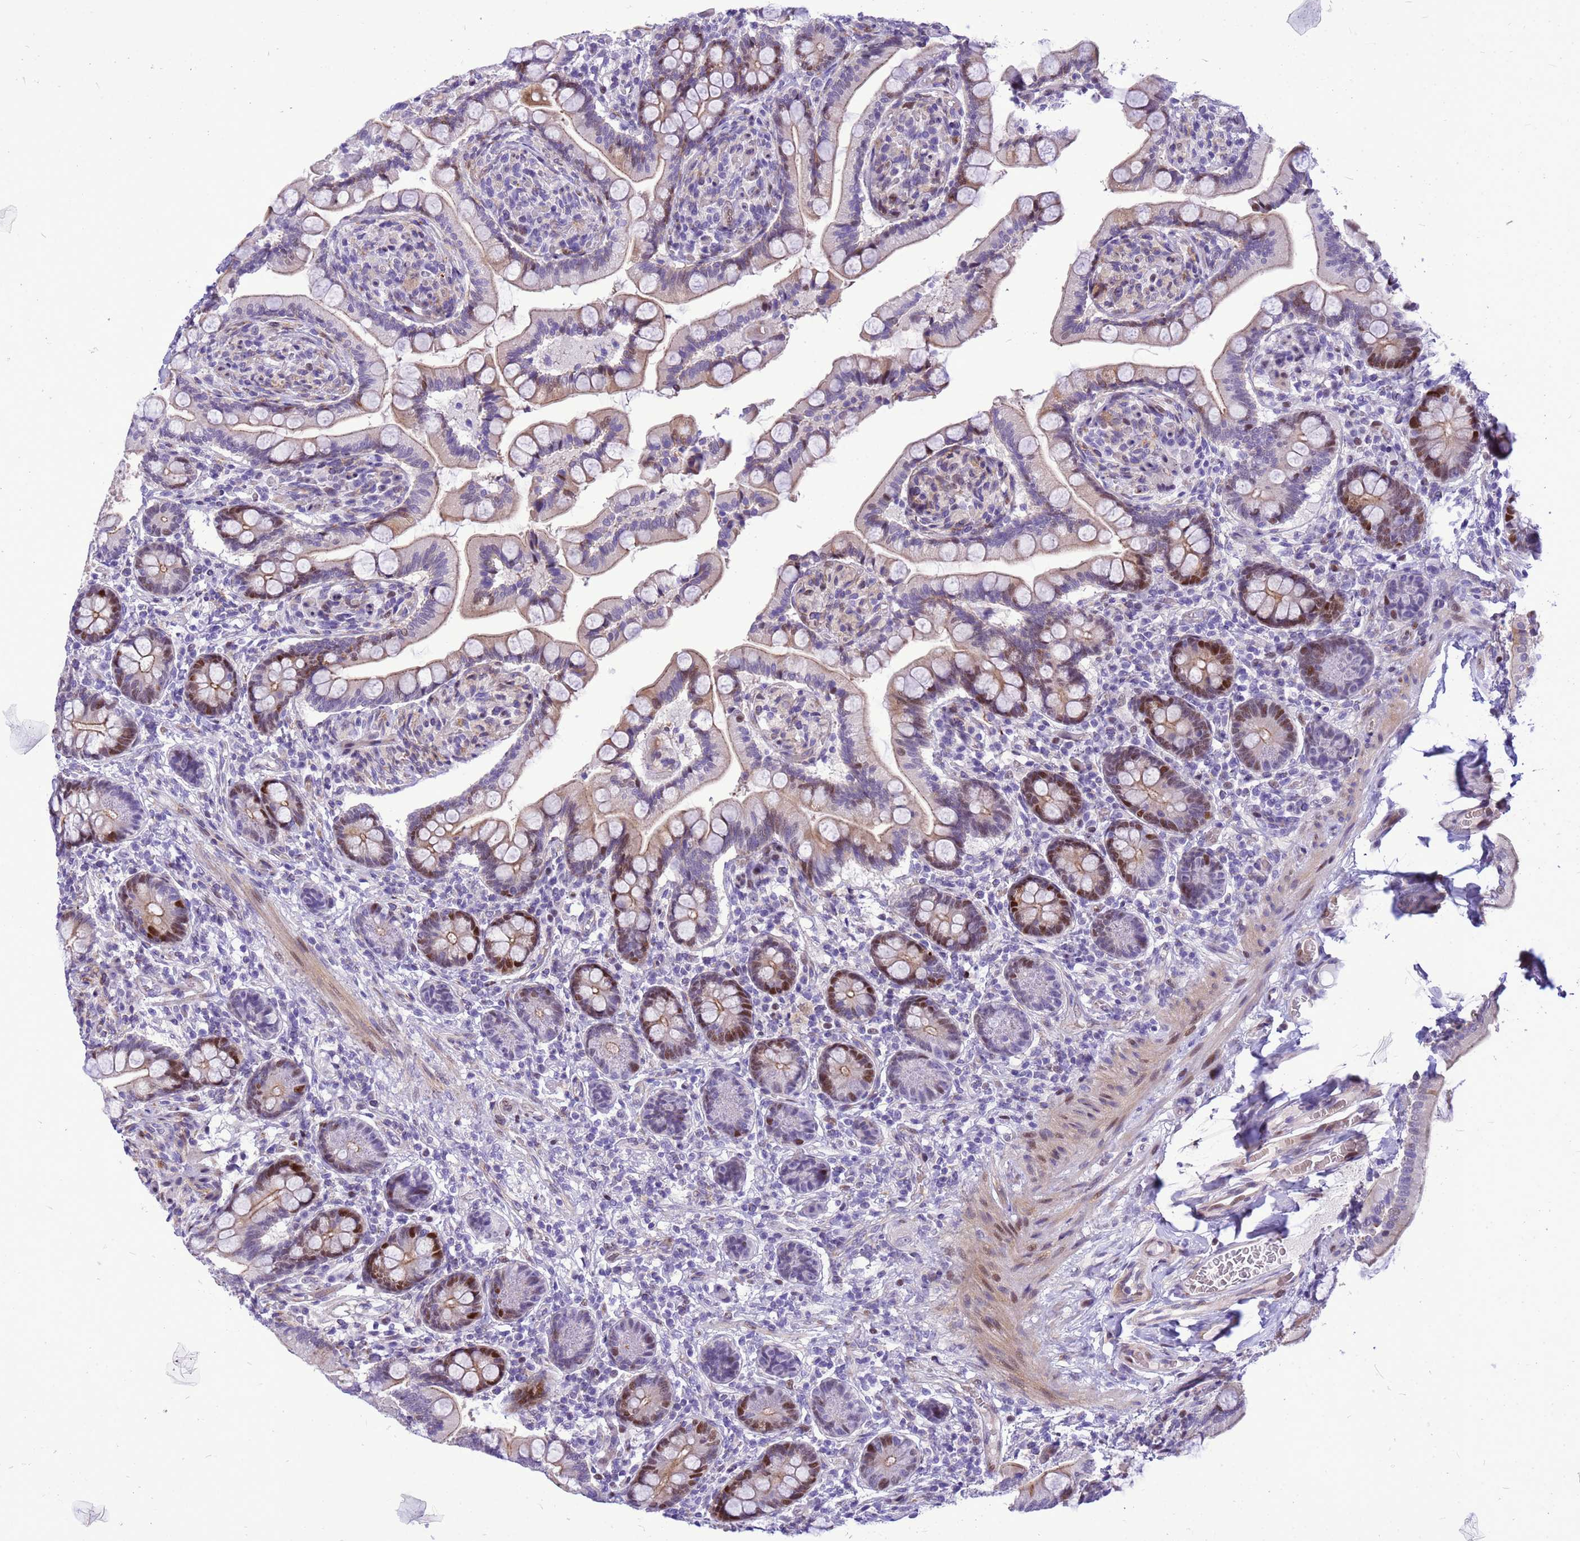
{"staining": {"intensity": "moderate", "quantity": ">75%", "location": "cytoplasmic/membranous,nuclear"}, "tissue": "small intestine", "cell_type": "Glandular cells", "image_type": "normal", "snomed": [{"axis": "morphology", "description": "Normal tissue, NOS"}, {"axis": "topography", "description": "Small intestine"}], "caption": "High-power microscopy captured an immunohistochemistry micrograph of unremarkable small intestine, revealing moderate cytoplasmic/membranous,nuclear positivity in approximately >75% of glandular cells.", "gene": "ADAMTS7", "patient": {"sex": "female", "age": 64}}